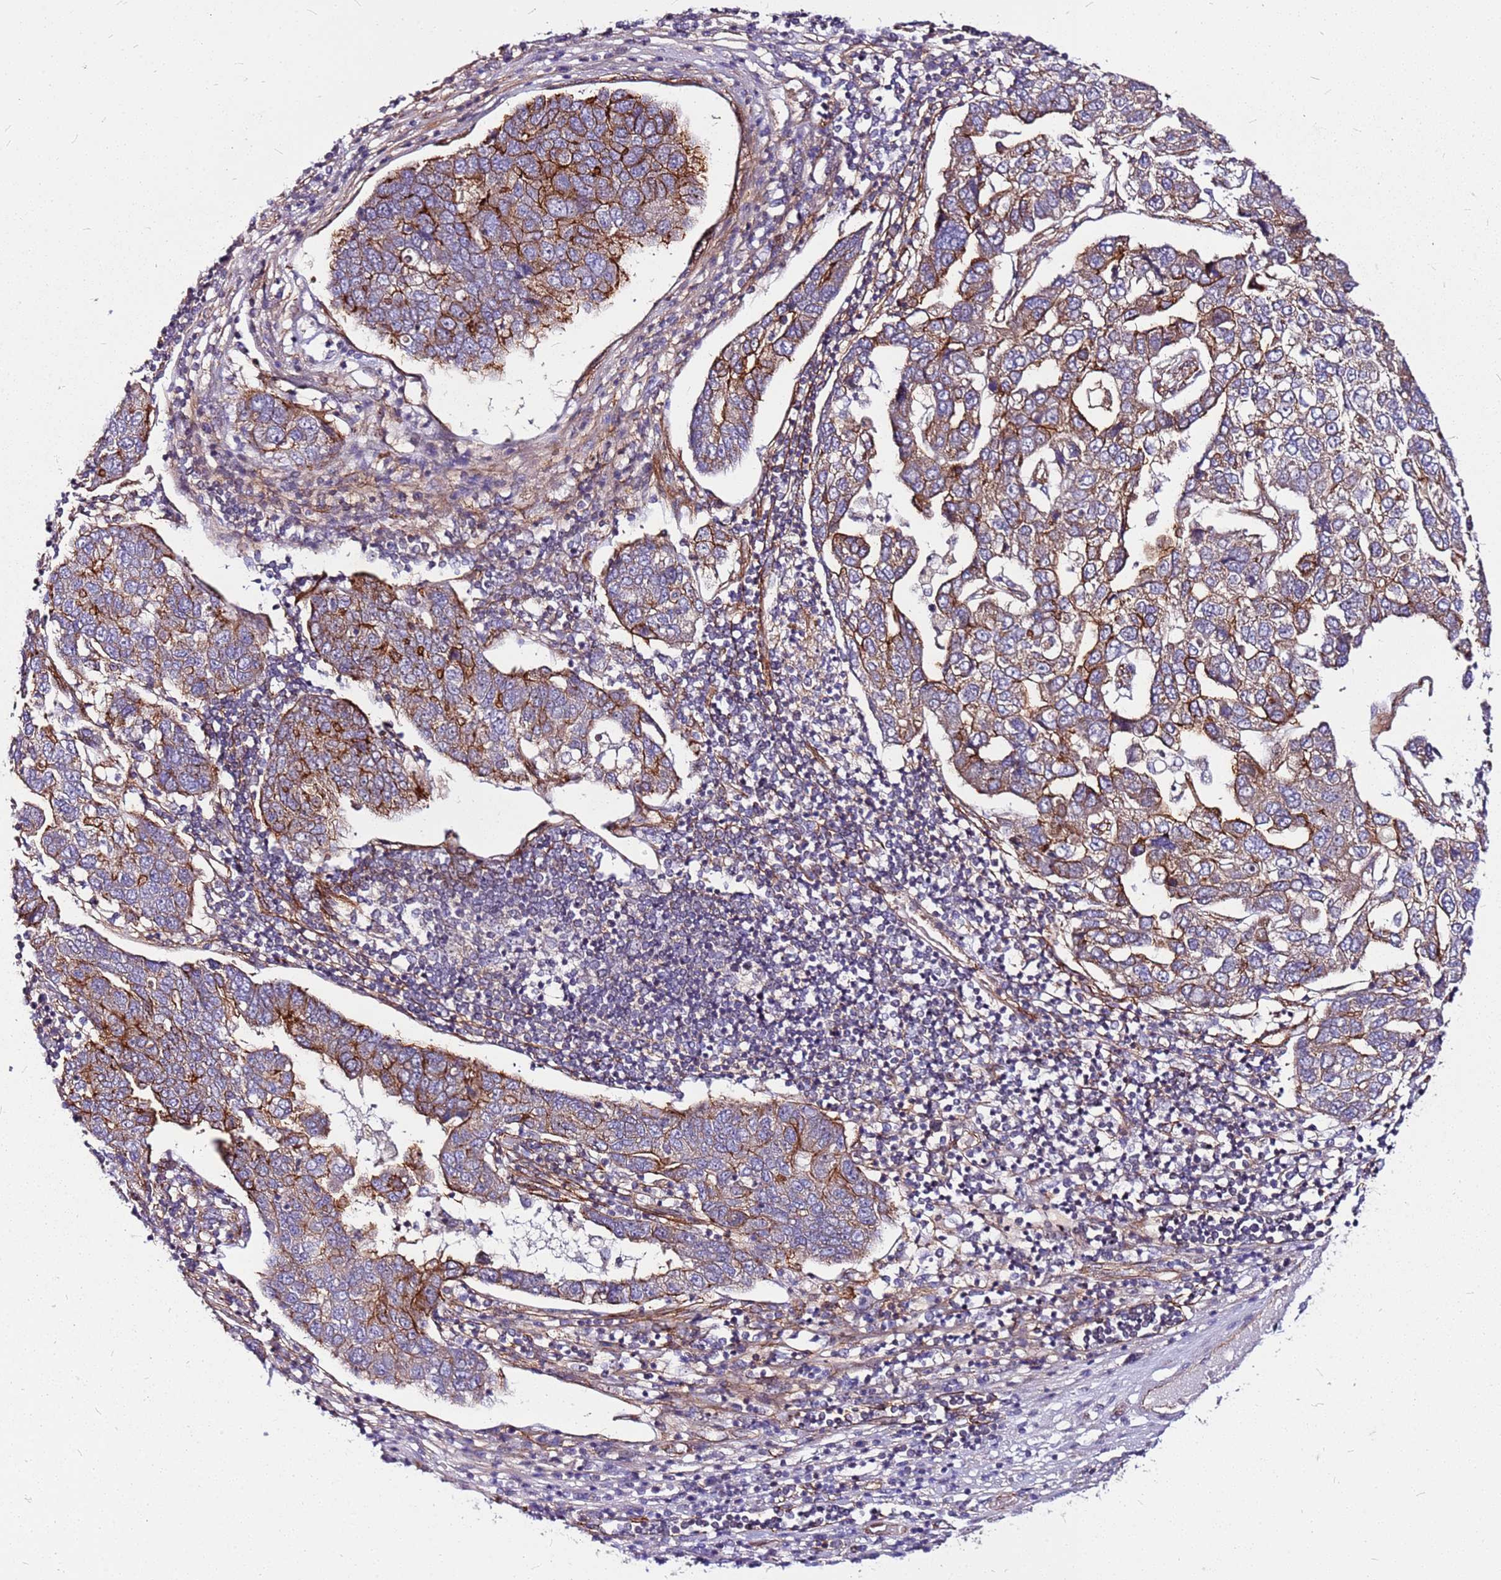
{"staining": {"intensity": "strong", "quantity": ">75%", "location": "cytoplasmic/membranous"}, "tissue": "pancreatic cancer", "cell_type": "Tumor cells", "image_type": "cancer", "snomed": [{"axis": "morphology", "description": "Adenocarcinoma, NOS"}, {"axis": "topography", "description": "Pancreas"}], "caption": "Tumor cells reveal high levels of strong cytoplasmic/membranous positivity in approximately >75% of cells in adenocarcinoma (pancreatic). (DAB (3,3'-diaminobenzidine) IHC with brightfield microscopy, high magnification).", "gene": "TOPAZ1", "patient": {"sex": "female", "age": 61}}